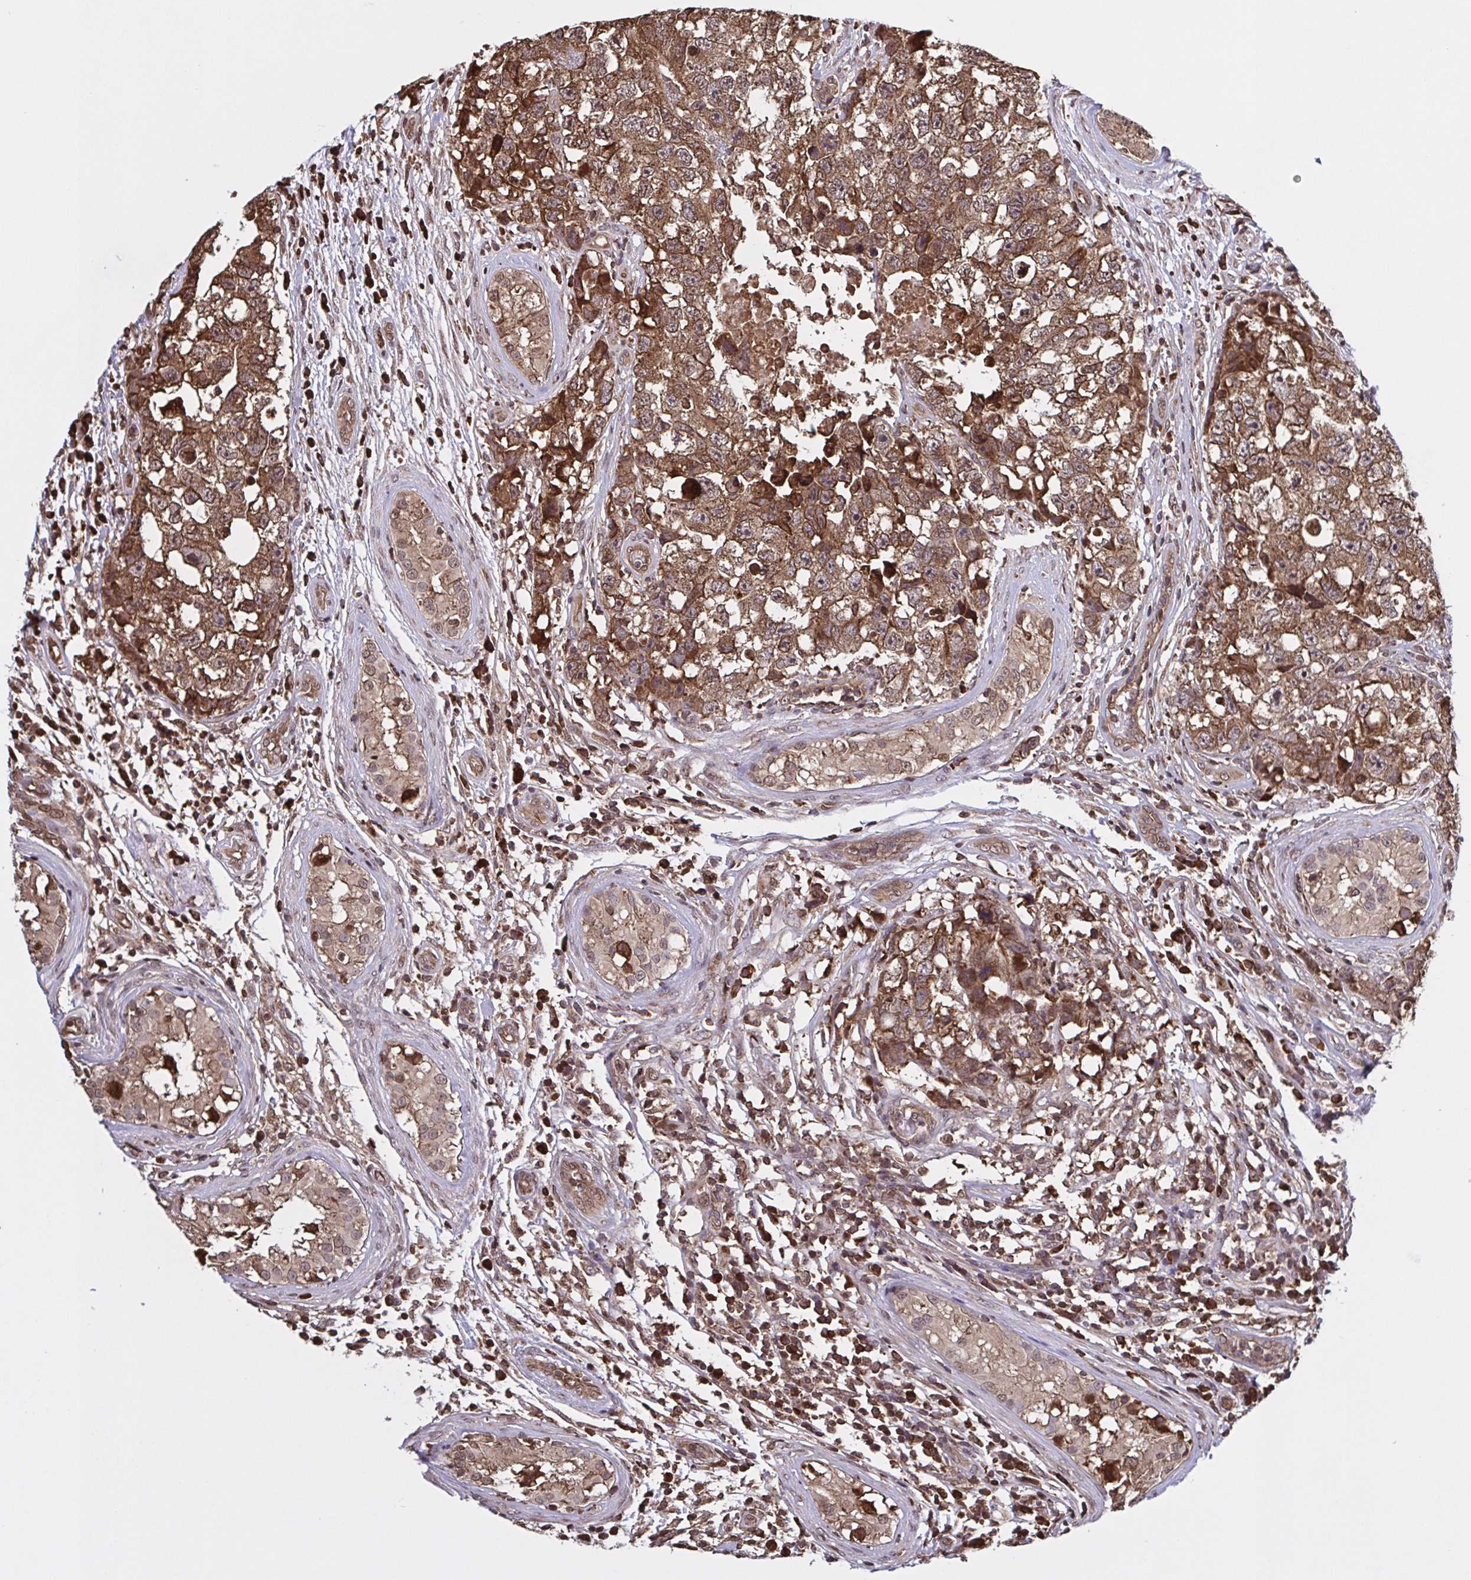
{"staining": {"intensity": "moderate", "quantity": ">75%", "location": "cytoplasmic/membranous"}, "tissue": "testis cancer", "cell_type": "Tumor cells", "image_type": "cancer", "snomed": [{"axis": "morphology", "description": "Carcinoma, Embryonal, NOS"}, {"axis": "topography", "description": "Testis"}], "caption": "An image showing moderate cytoplasmic/membranous expression in about >75% of tumor cells in testis cancer, as visualized by brown immunohistochemical staining.", "gene": "SEC63", "patient": {"sex": "male", "age": 22}}